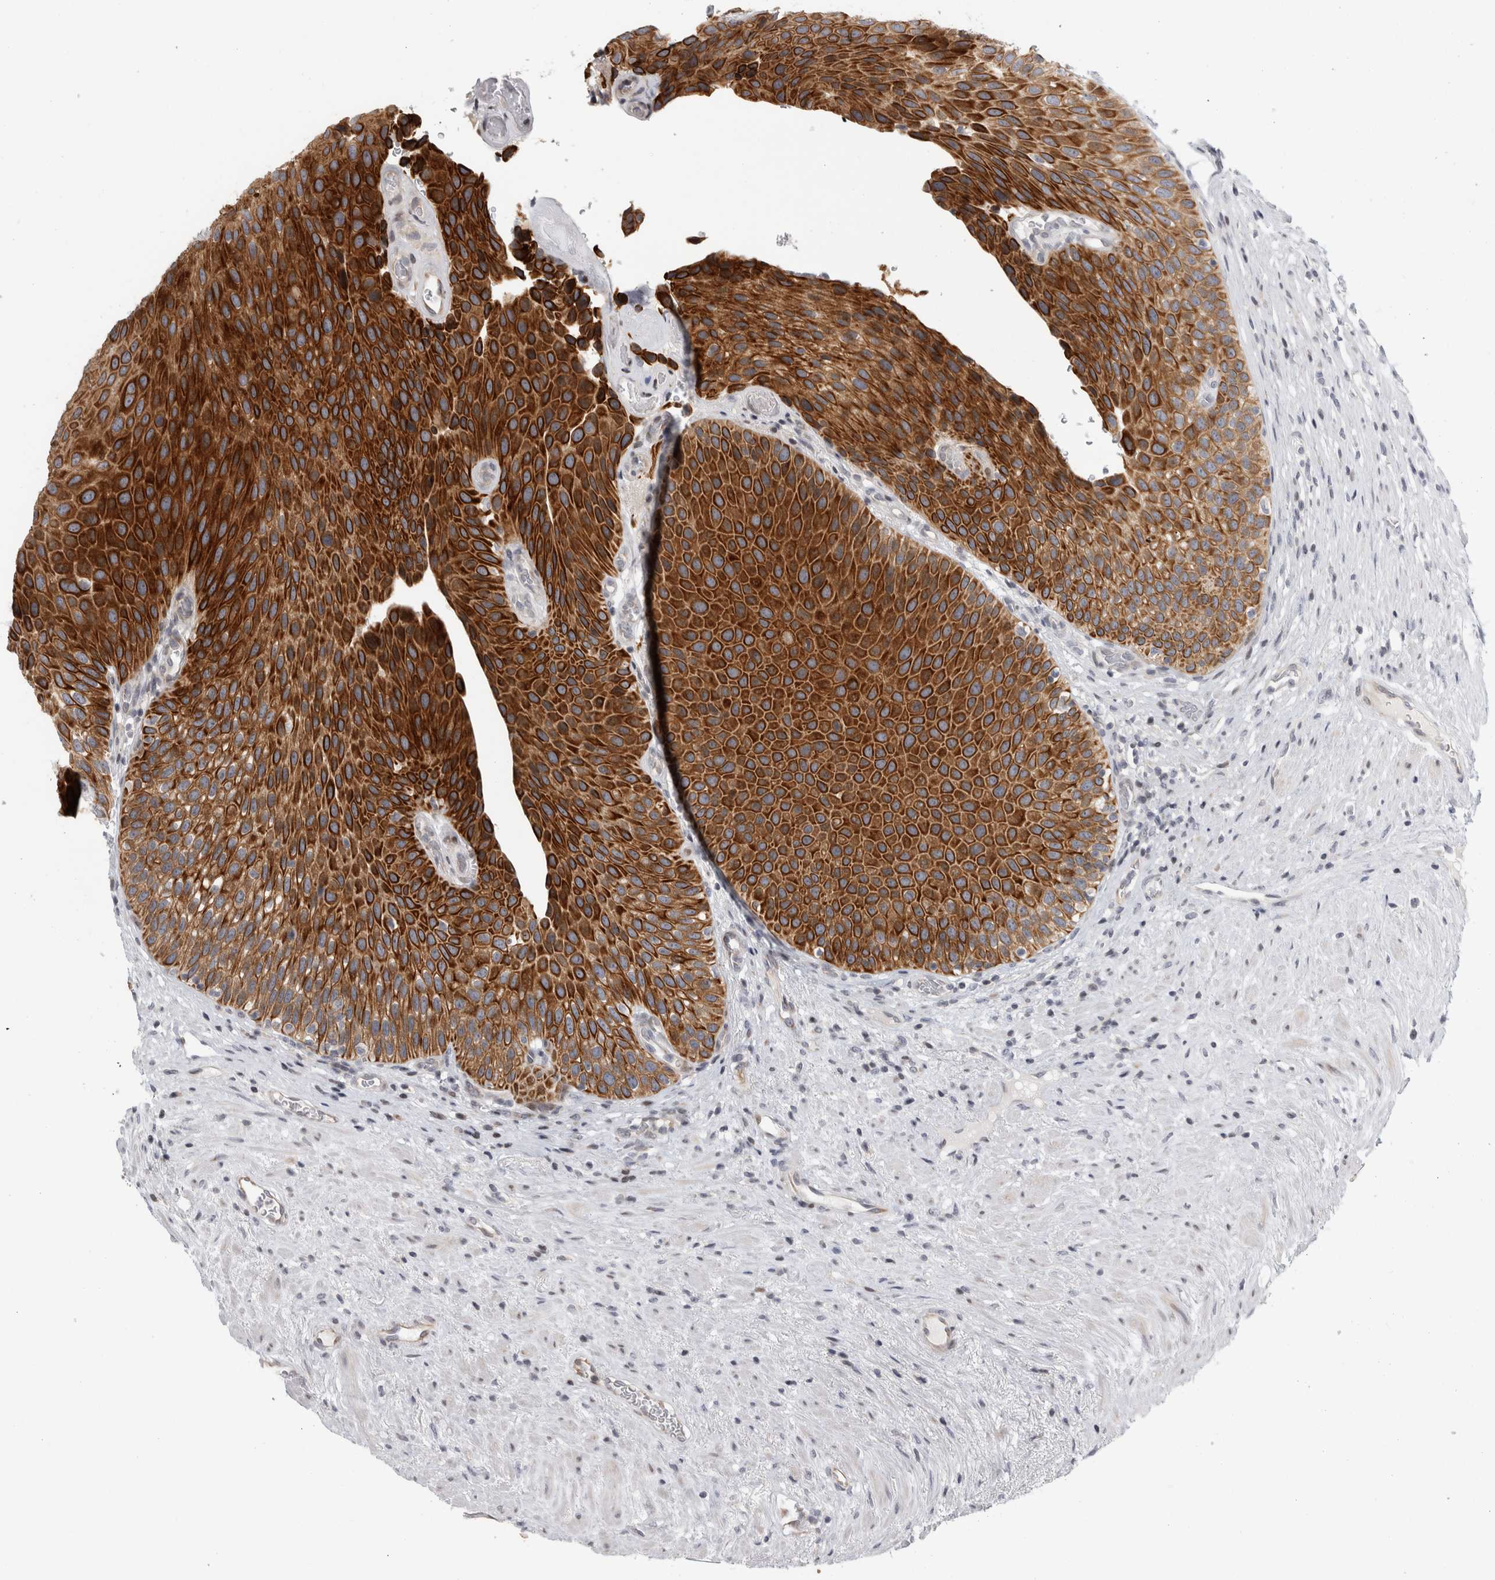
{"staining": {"intensity": "strong", "quantity": ">75%", "location": "cytoplasmic/membranous"}, "tissue": "urothelial cancer", "cell_type": "Tumor cells", "image_type": "cancer", "snomed": [{"axis": "morphology", "description": "Normal tissue, NOS"}, {"axis": "morphology", "description": "Urothelial carcinoma, Low grade"}, {"axis": "topography", "description": "Urinary bladder"}, {"axis": "topography", "description": "Prostate"}], "caption": "Immunohistochemistry (DAB (3,3'-diaminobenzidine)) staining of human urothelial cancer demonstrates strong cytoplasmic/membranous protein expression in approximately >75% of tumor cells. (Brightfield microscopy of DAB IHC at high magnification).", "gene": "UTP25", "patient": {"sex": "male", "age": 60}}